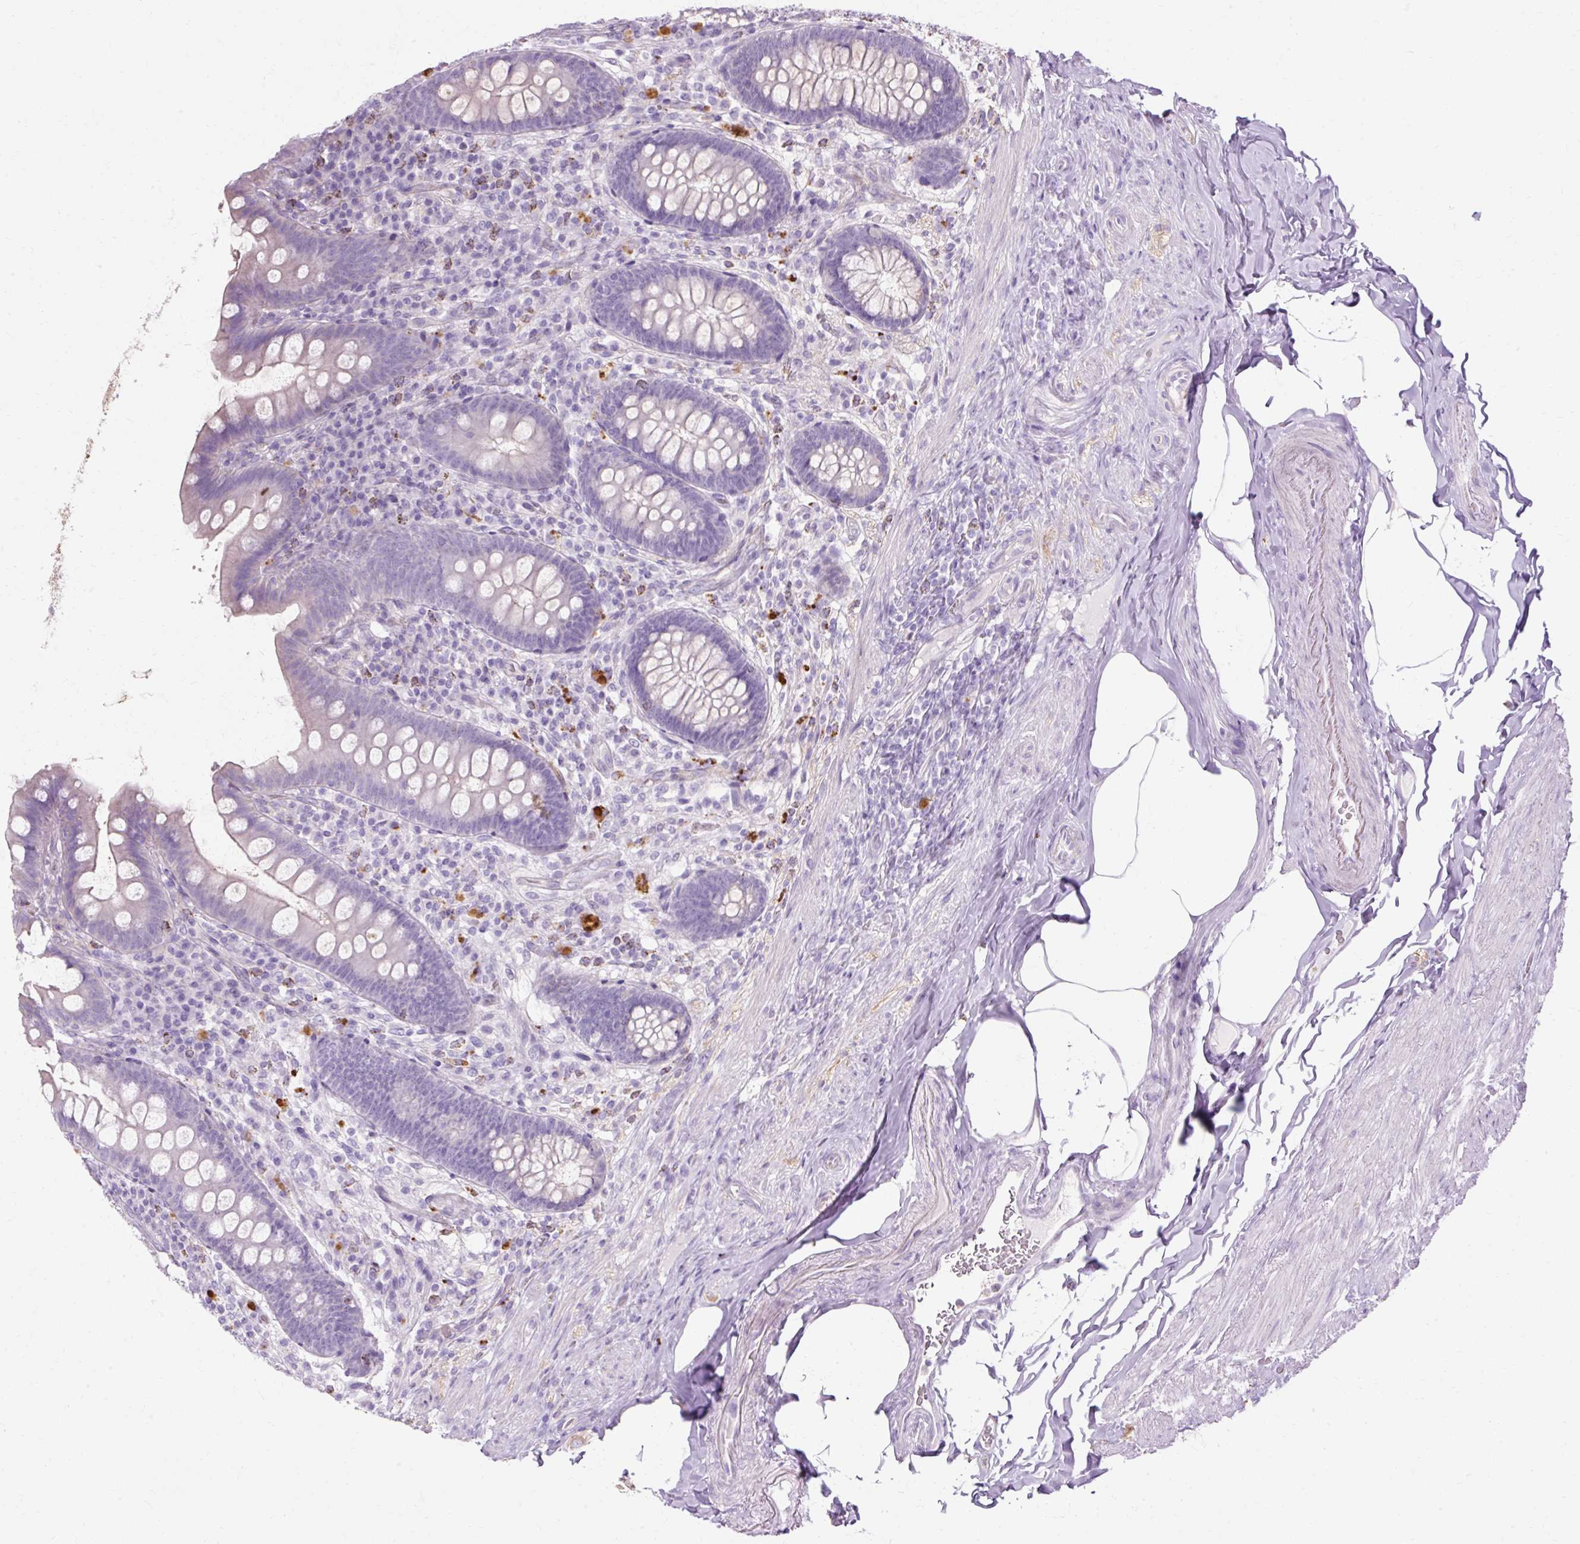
{"staining": {"intensity": "negative", "quantity": "none", "location": "none"}, "tissue": "appendix", "cell_type": "Glandular cells", "image_type": "normal", "snomed": [{"axis": "morphology", "description": "Normal tissue, NOS"}, {"axis": "topography", "description": "Appendix"}], "caption": "High power microscopy photomicrograph of an immunohistochemistry (IHC) micrograph of unremarkable appendix, revealing no significant positivity in glandular cells. The staining was performed using DAB (3,3'-diaminobenzidine) to visualize the protein expression in brown, while the nuclei were stained in blue with hematoxylin (Magnification: 20x).", "gene": "HSD11B1", "patient": {"sex": "male", "age": 71}}